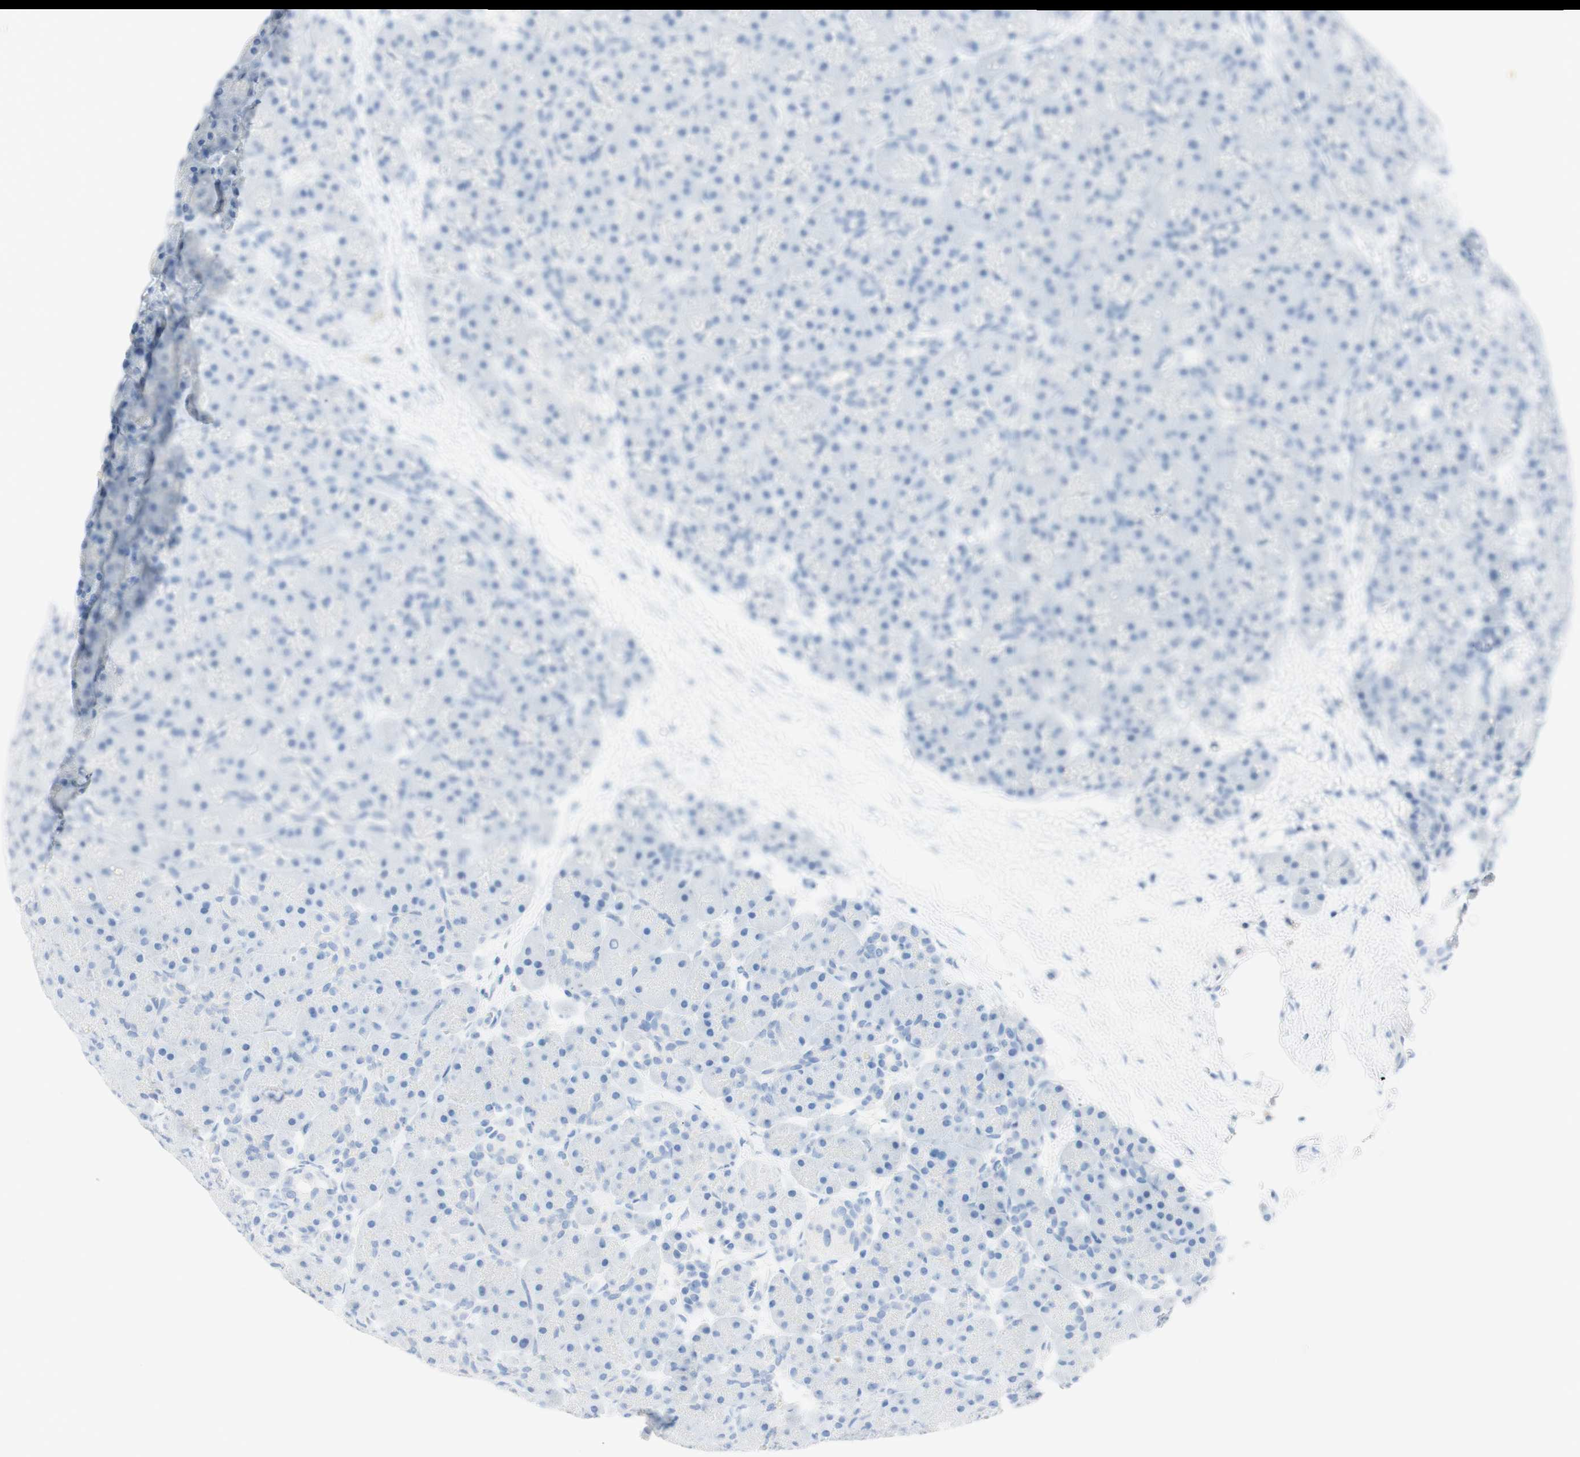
{"staining": {"intensity": "negative", "quantity": "none", "location": "none"}, "tissue": "pancreas", "cell_type": "Exocrine glandular cells", "image_type": "normal", "snomed": [{"axis": "morphology", "description": "Normal tissue, NOS"}, {"axis": "topography", "description": "Pancreas"}], "caption": "IHC of normal human pancreas shows no positivity in exocrine glandular cells.", "gene": "TPO", "patient": {"sex": "male", "age": 66}}